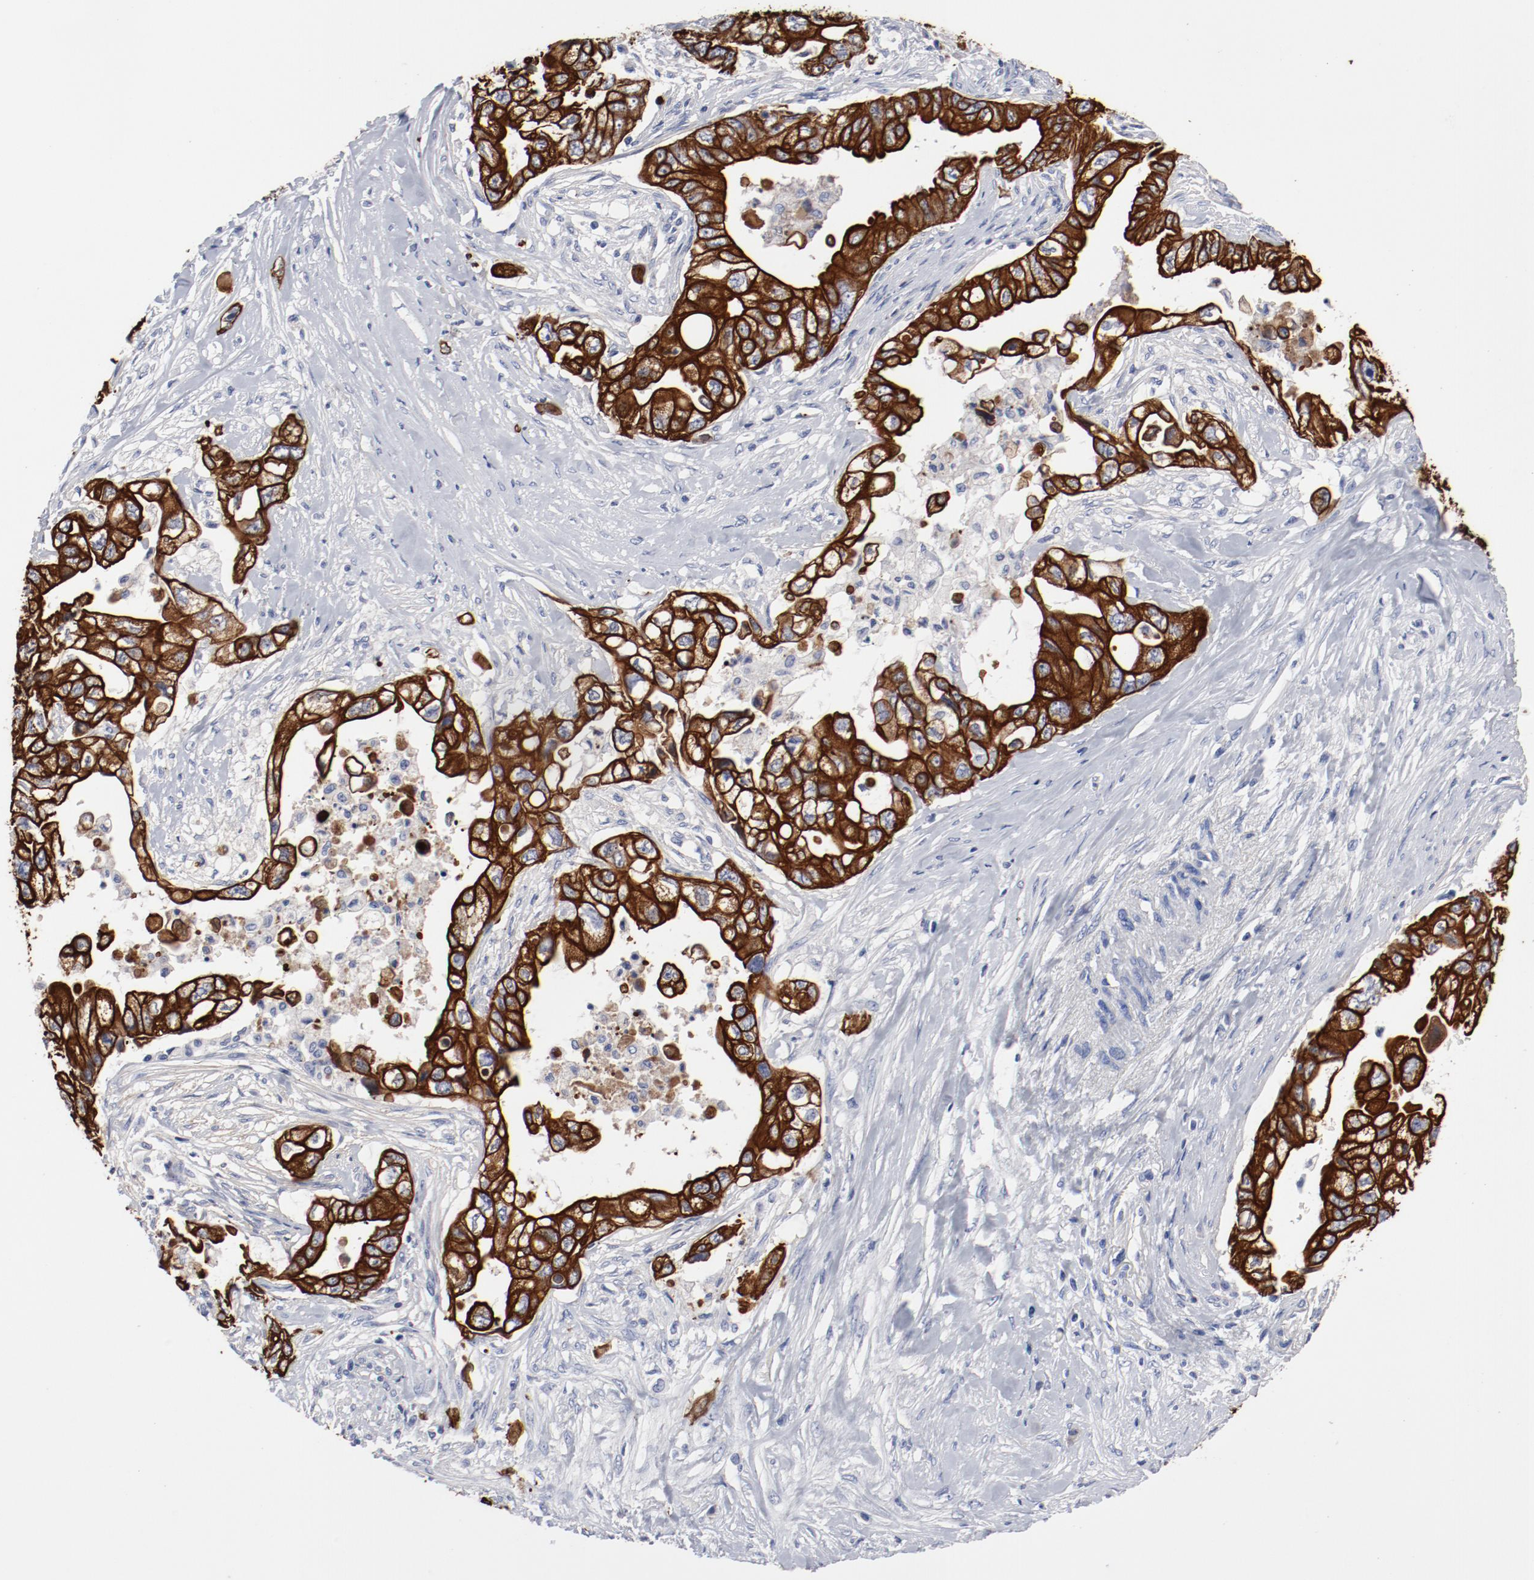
{"staining": {"intensity": "strong", "quantity": ">75%", "location": "cytoplasmic/membranous"}, "tissue": "pancreatic cancer", "cell_type": "Tumor cells", "image_type": "cancer", "snomed": [{"axis": "morphology", "description": "Normal tissue, NOS"}, {"axis": "topography", "description": "Pancreas"}], "caption": "IHC (DAB) staining of human pancreatic cancer displays strong cytoplasmic/membranous protein staining in approximately >75% of tumor cells.", "gene": "TSPAN6", "patient": {"sex": "male", "age": 42}}